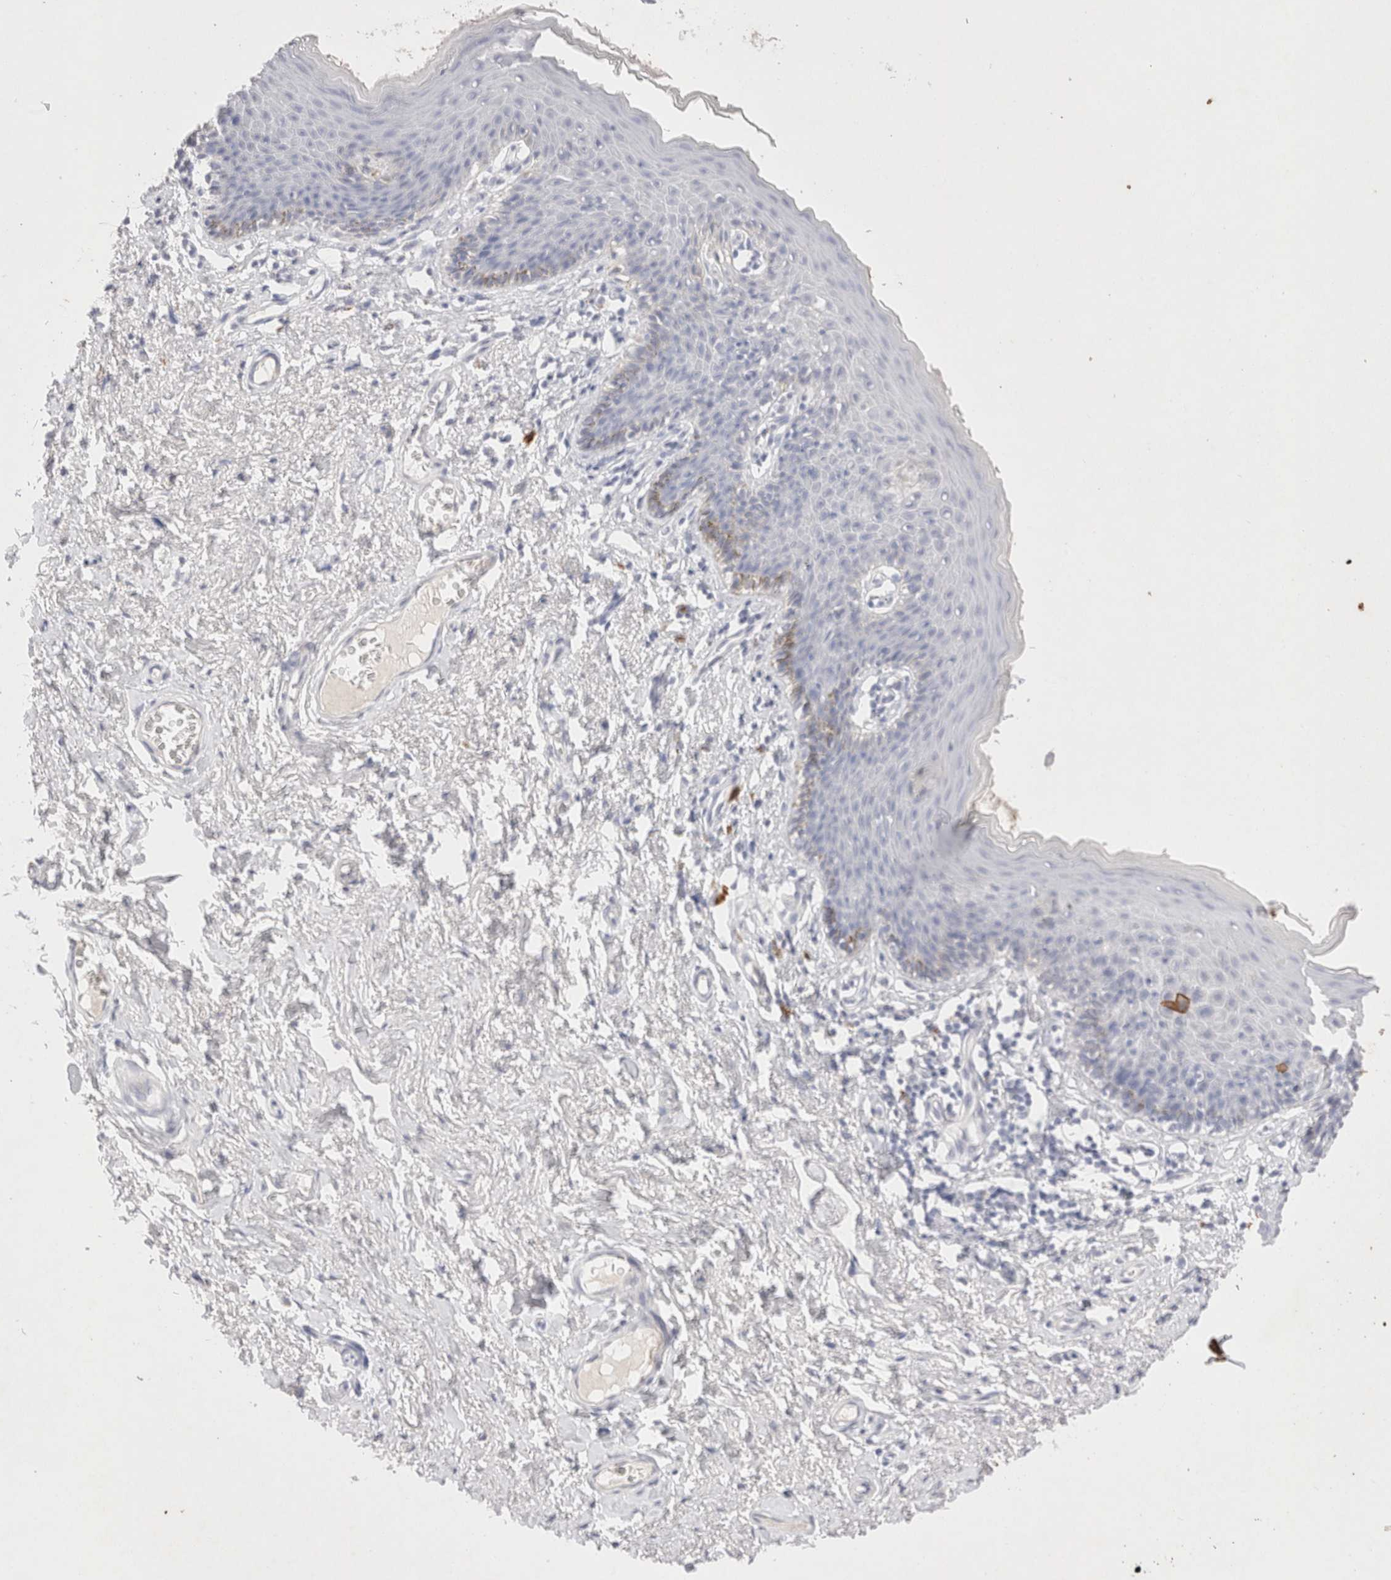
{"staining": {"intensity": "negative", "quantity": "none", "location": "none"}, "tissue": "skin", "cell_type": "Epidermal cells", "image_type": "normal", "snomed": [{"axis": "morphology", "description": "Normal tissue, NOS"}, {"axis": "topography", "description": "Vulva"}], "caption": "This is an immunohistochemistry photomicrograph of benign human skin. There is no expression in epidermal cells.", "gene": "EPCAM", "patient": {"sex": "female", "age": 66}}